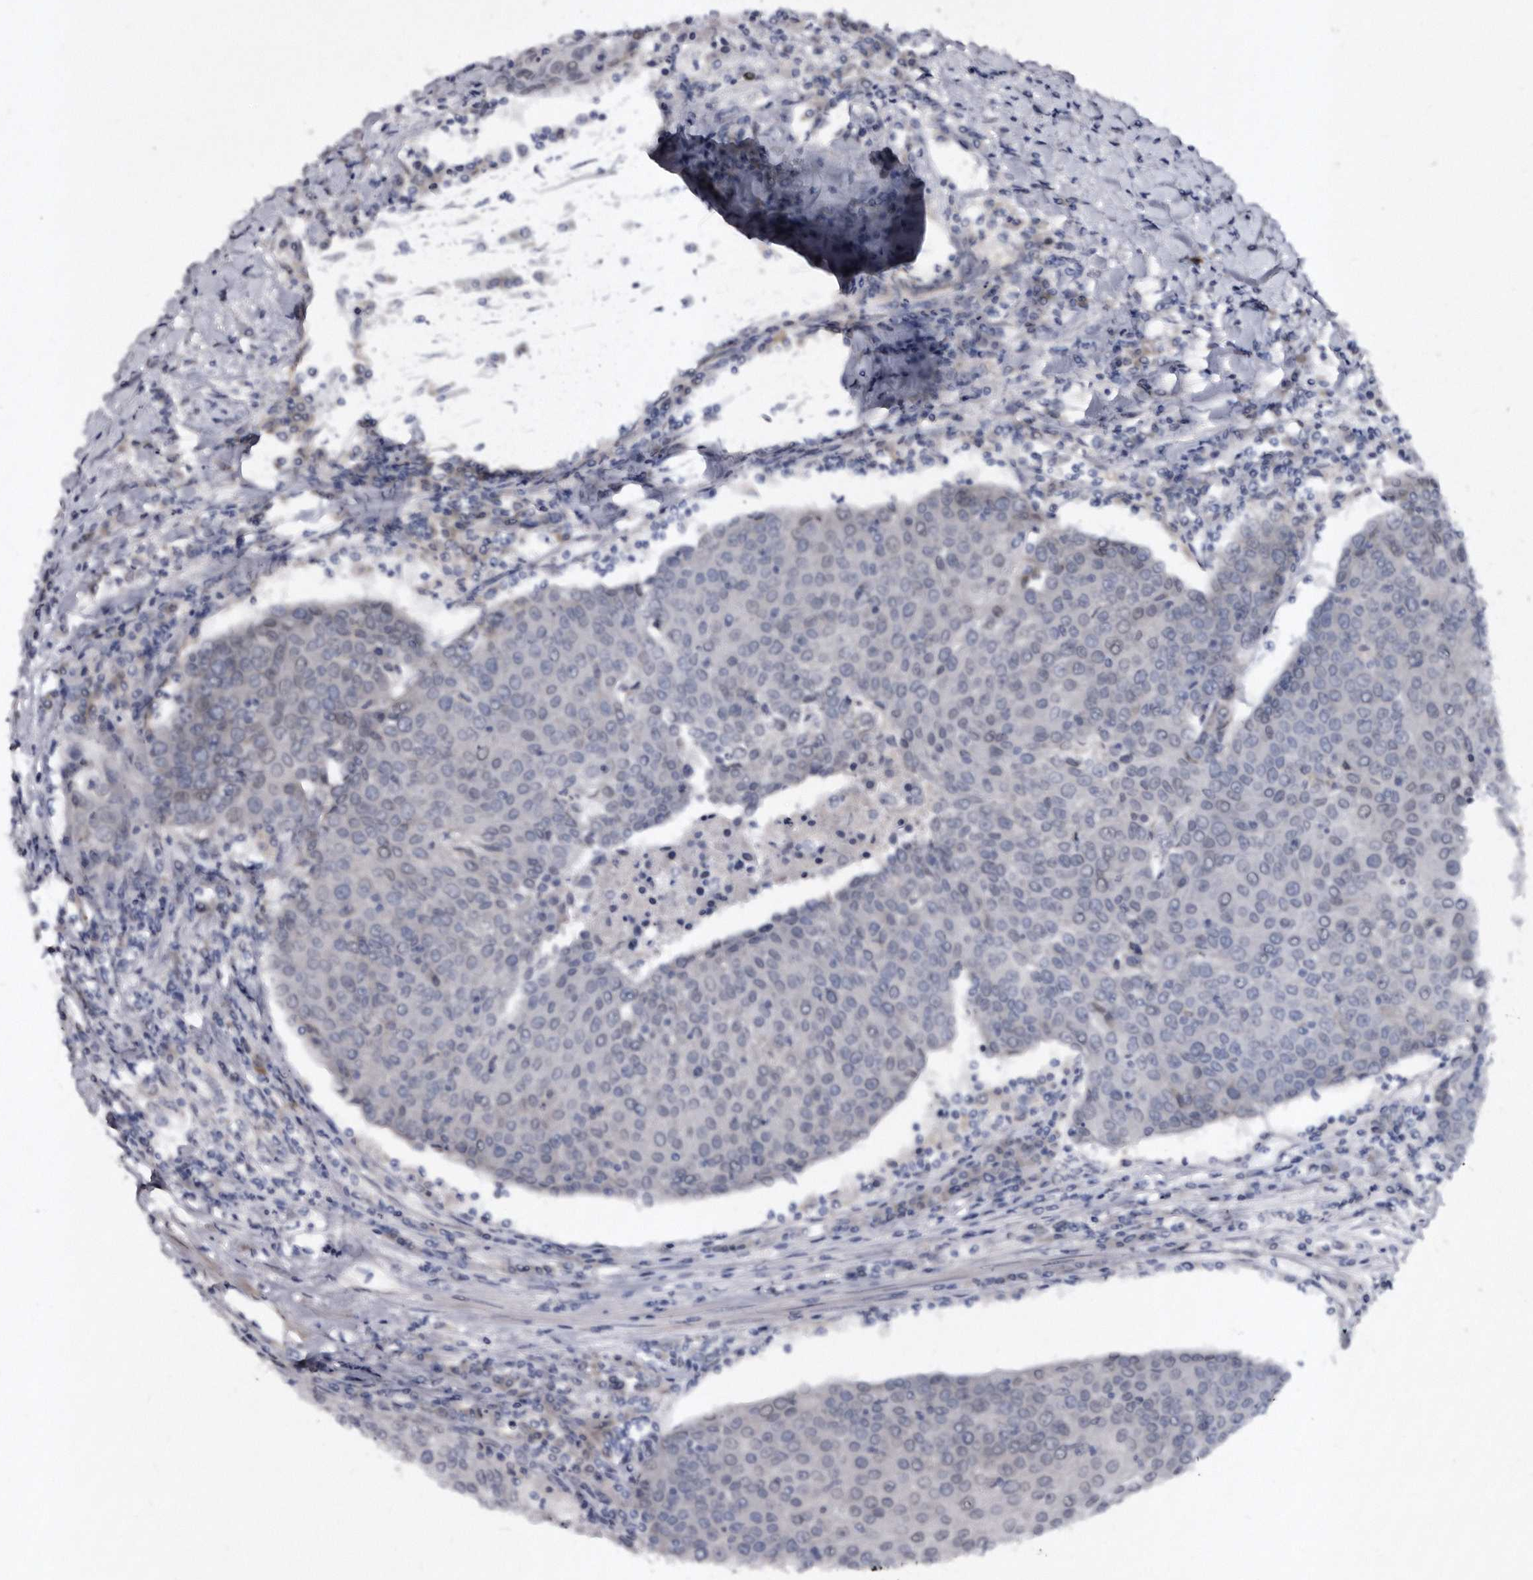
{"staining": {"intensity": "negative", "quantity": "none", "location": "none"}, "tissue": "urothelial cancer", "cell_type": "Tumor cells", "image_type": "cancer", "snomed": [{"axis": "morphology", "description": "Urothelial carcinoma, High grade"}, {"axis": "topography", "description": "Urinary bladder"}], "caption": "High power microscopy histopathology image of an immunohistochemistry histopathology image of urothelial cancer, revealing no significant staining in tumor cells.", "gene": "PROM1", "patient": {"sex": "female", "age": 85}}